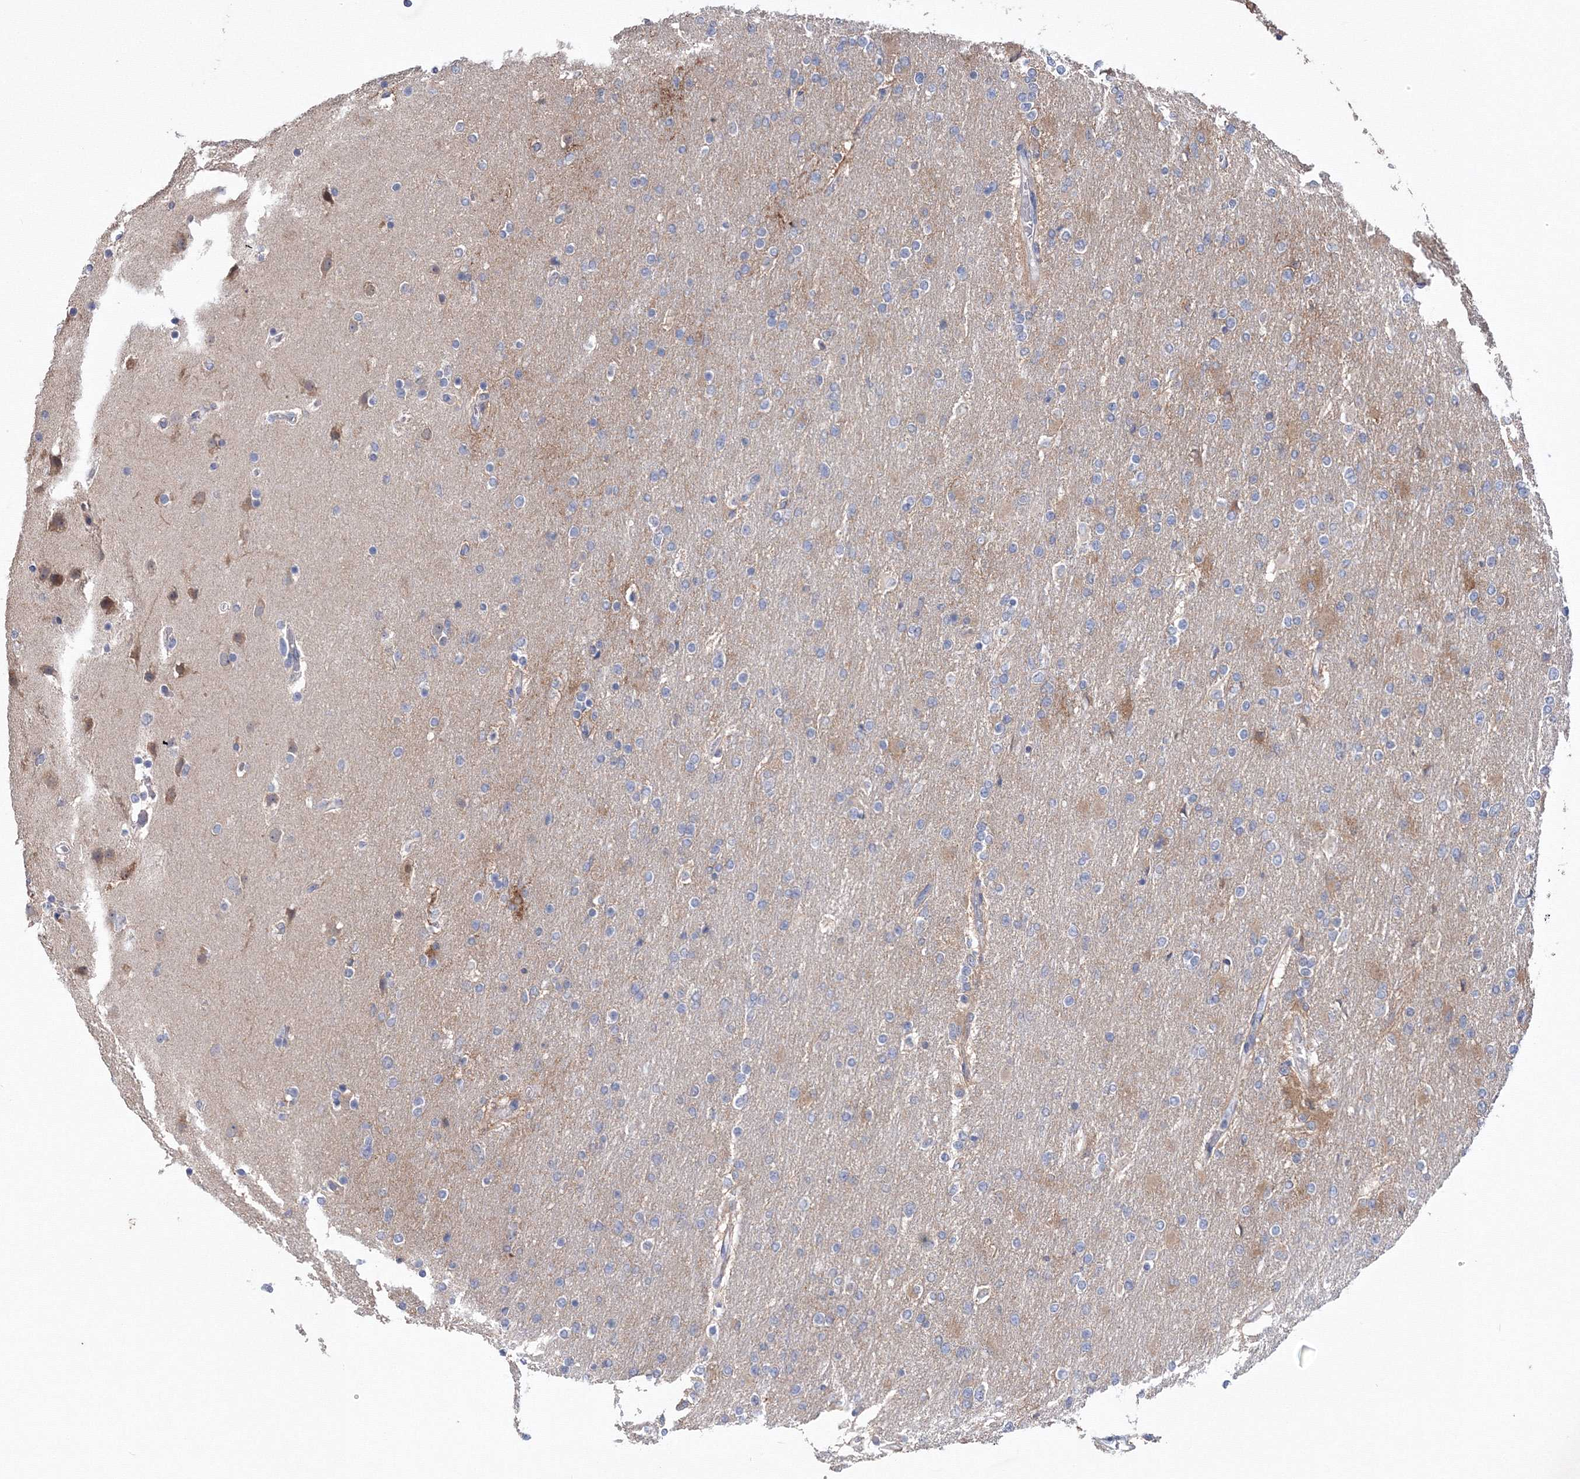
{"staining": {"intensity": "negative", "quantity": "none", "location": "none"}, "tissue": "glioma", "cell_type": "Tumor cells", "image_type": "cancer", "snomed": [{"axis": "morphology", "description": "Glioma, malignant, High grade"}, {"axis": "topography", "description": "Cerebral cortex"}], "caption": "IHC photomicrograph of neoplastic tissue: glioma stained with DAB (3,3'-diaminobenzidine) exhibits no significant protein staining in tumor cells.", "gene": "PPP2R2B", "patient": {"sex": "female", "age": 36}}